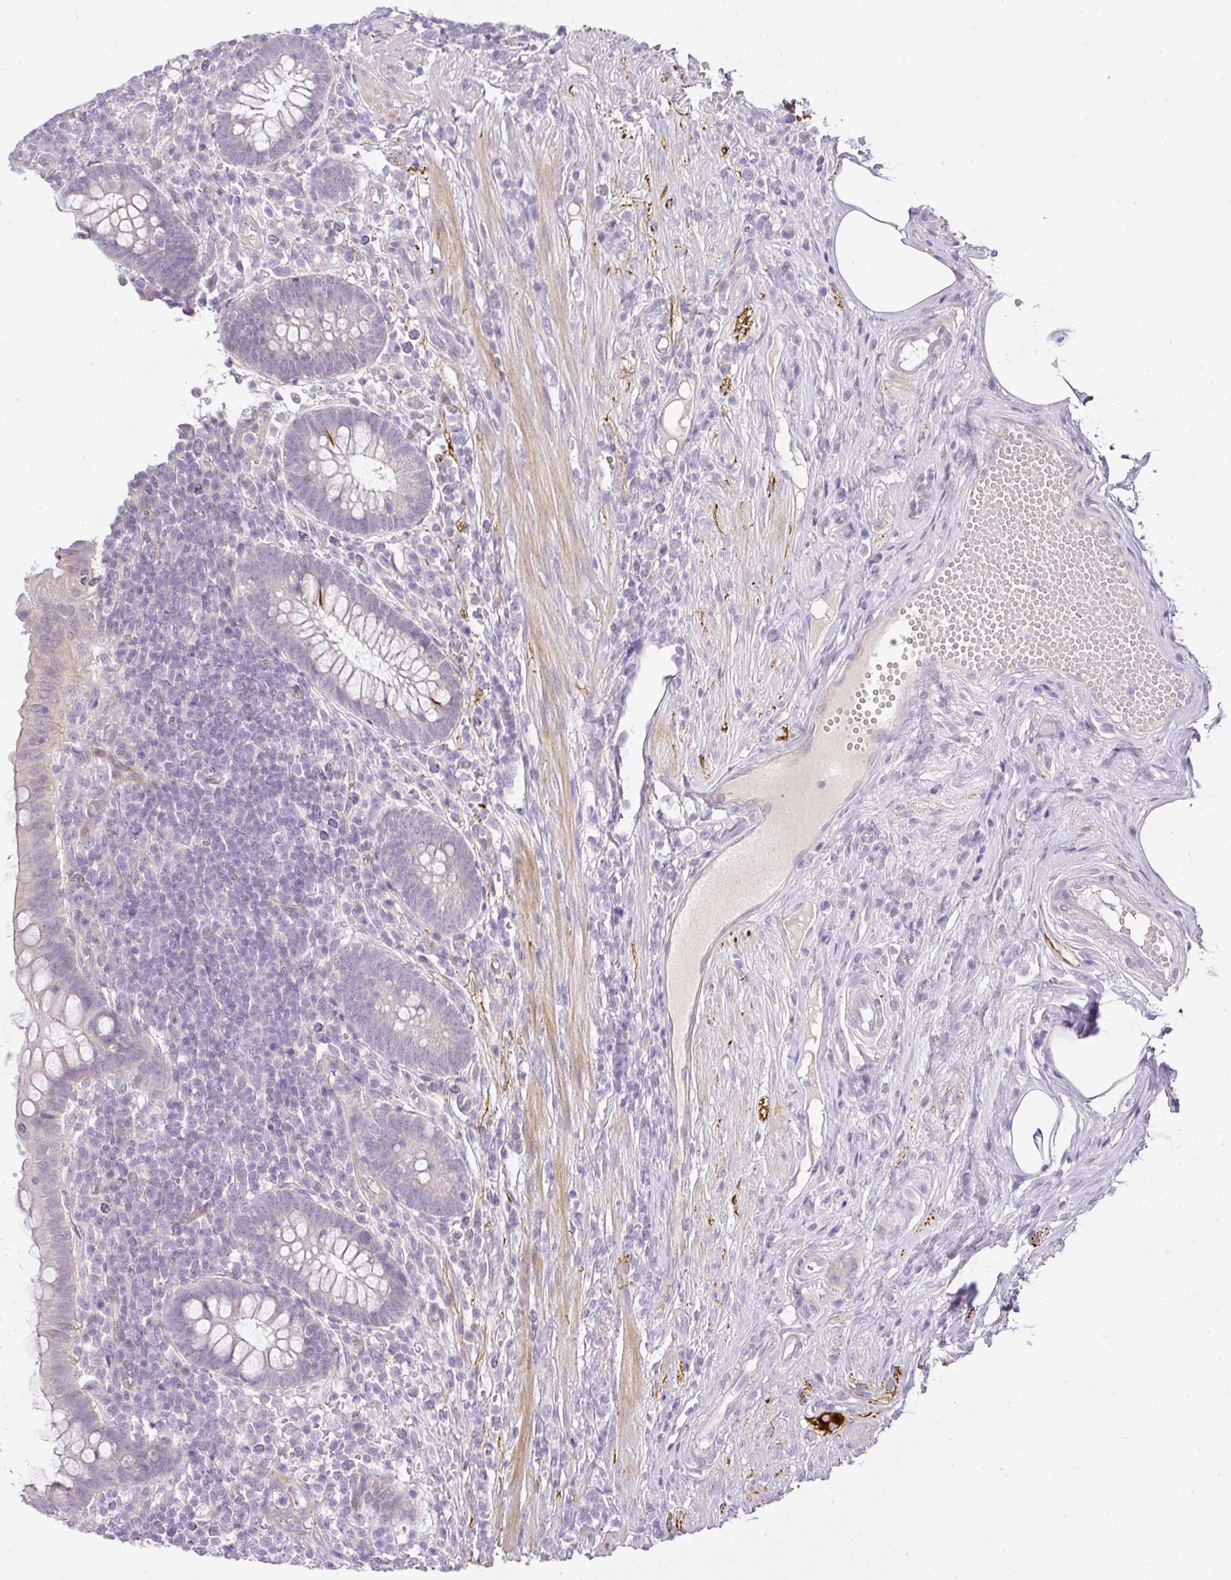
{"staining": {"intensity": "negative", "quantity": "none", "location": "none"}, "tissue": "appendix", "cell_type": "Glandular cells", "image_type": "normal", "snomed": [{"axis": "morphology", "description": "Normal tissue, NOS"}, {"axis": "topography", "description": "Appendix"}], "caption": "Protein analysis of benign appendix shows no significant staining in glandular cells. (DAB (3,3'-diaminobenzidine) immunohistochemistry (IHC) visualized using brightfield microscopy, high magnification).", "gene": "RAX2", "patient": {"sex": "female", "age": 56}}